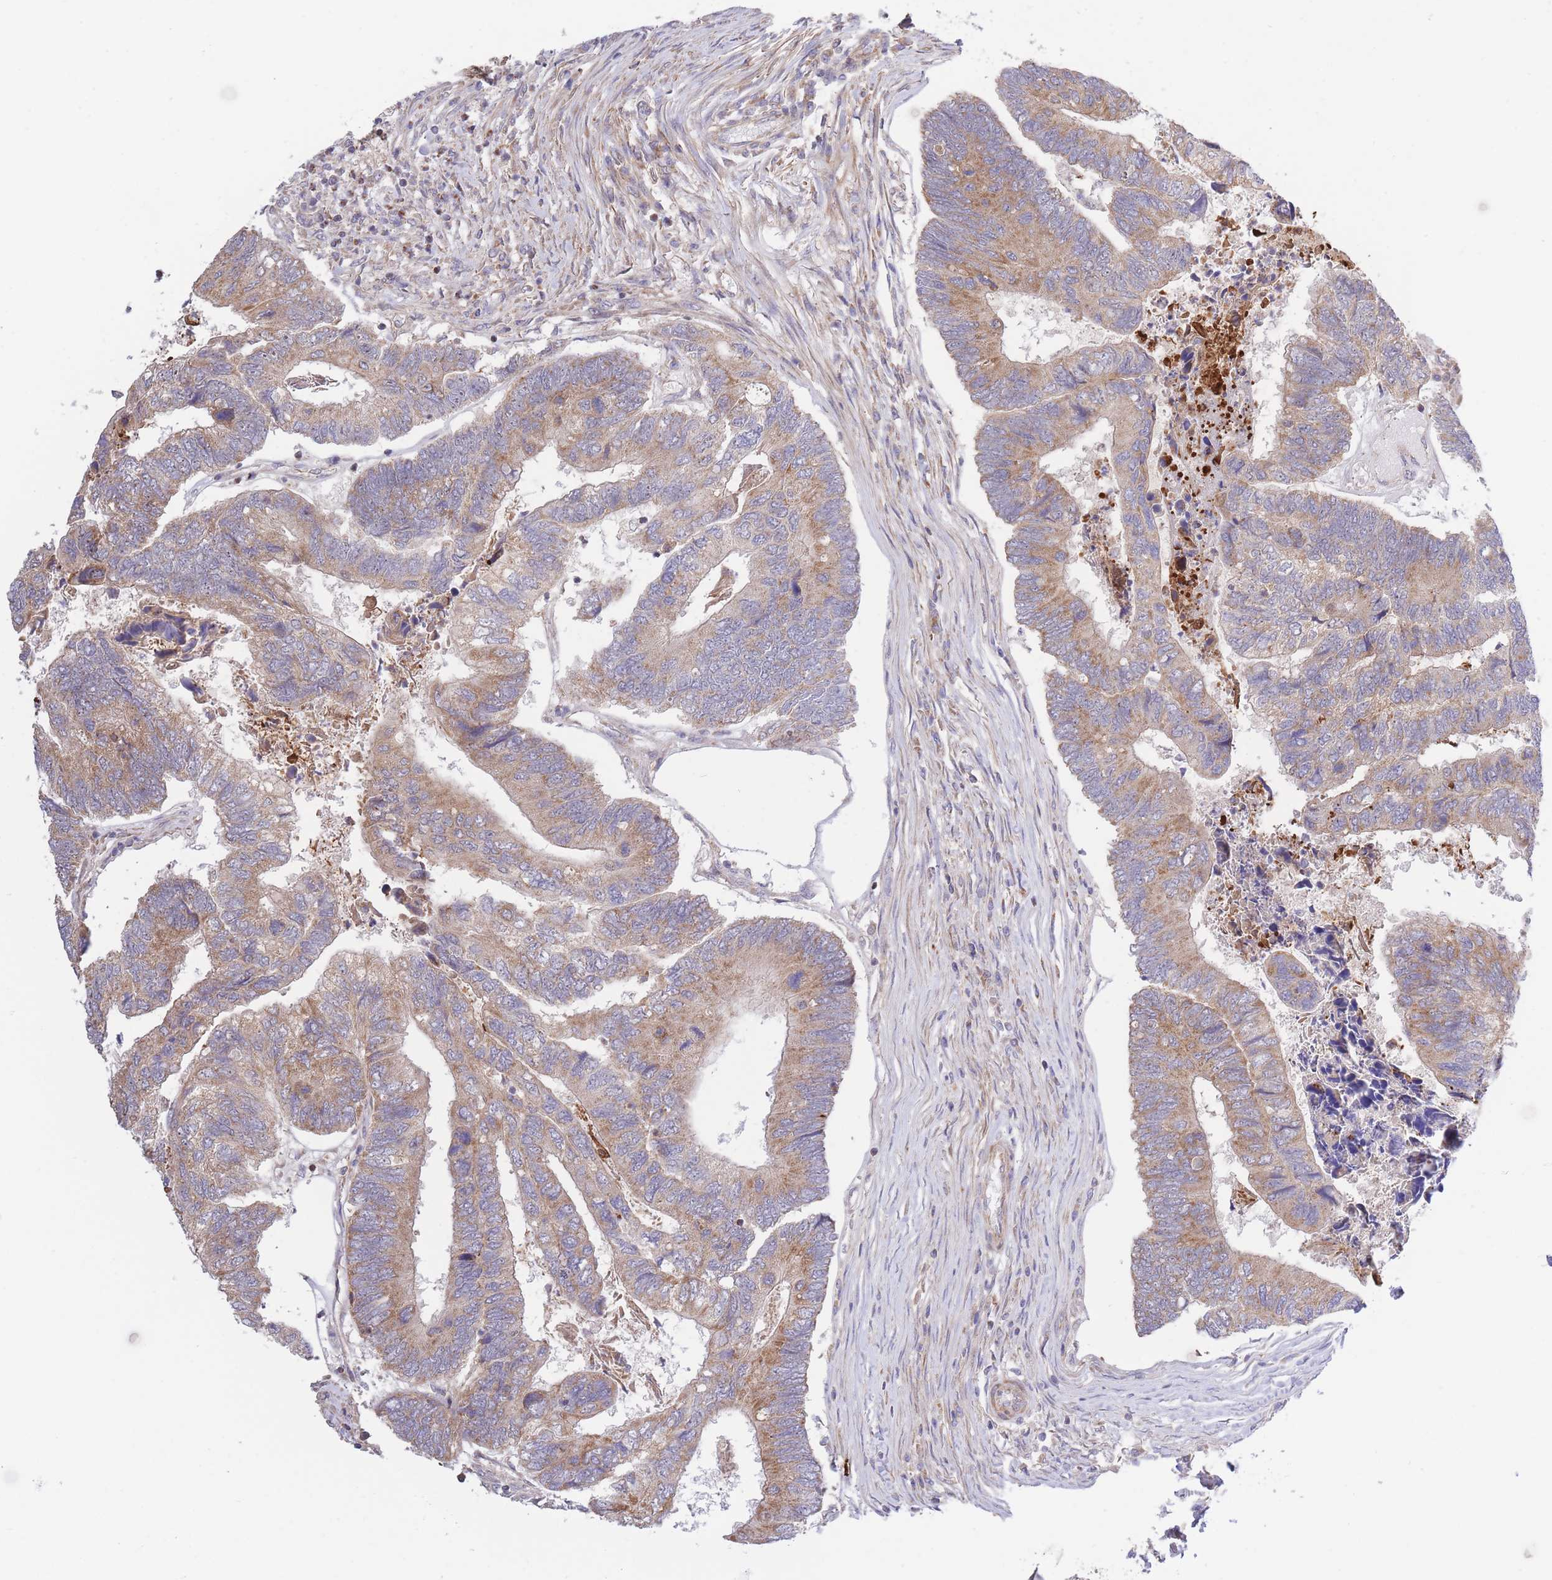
{"staining": {"intensity": "moderate", "quantity": ">75%", "location": "cytoplasmic/membranous"}, "tissue": "colorectal cancer", "cell_type": "Tumor cells", "image_type": "cancer", "snomed": [{"axis": "morphology", "description": "Adenocarcinoma, NOS"}, {"axis": "topography", "description": "Colon"}], "caption": "Protein analysis of colorectal cancer (adenocarcinoma) tissue displays moderate cytoplasmic/membranous expression in about >75% of tumor cells.", "gene": "ATP13A2", "patient": {"sex": "female", "age": 67}}